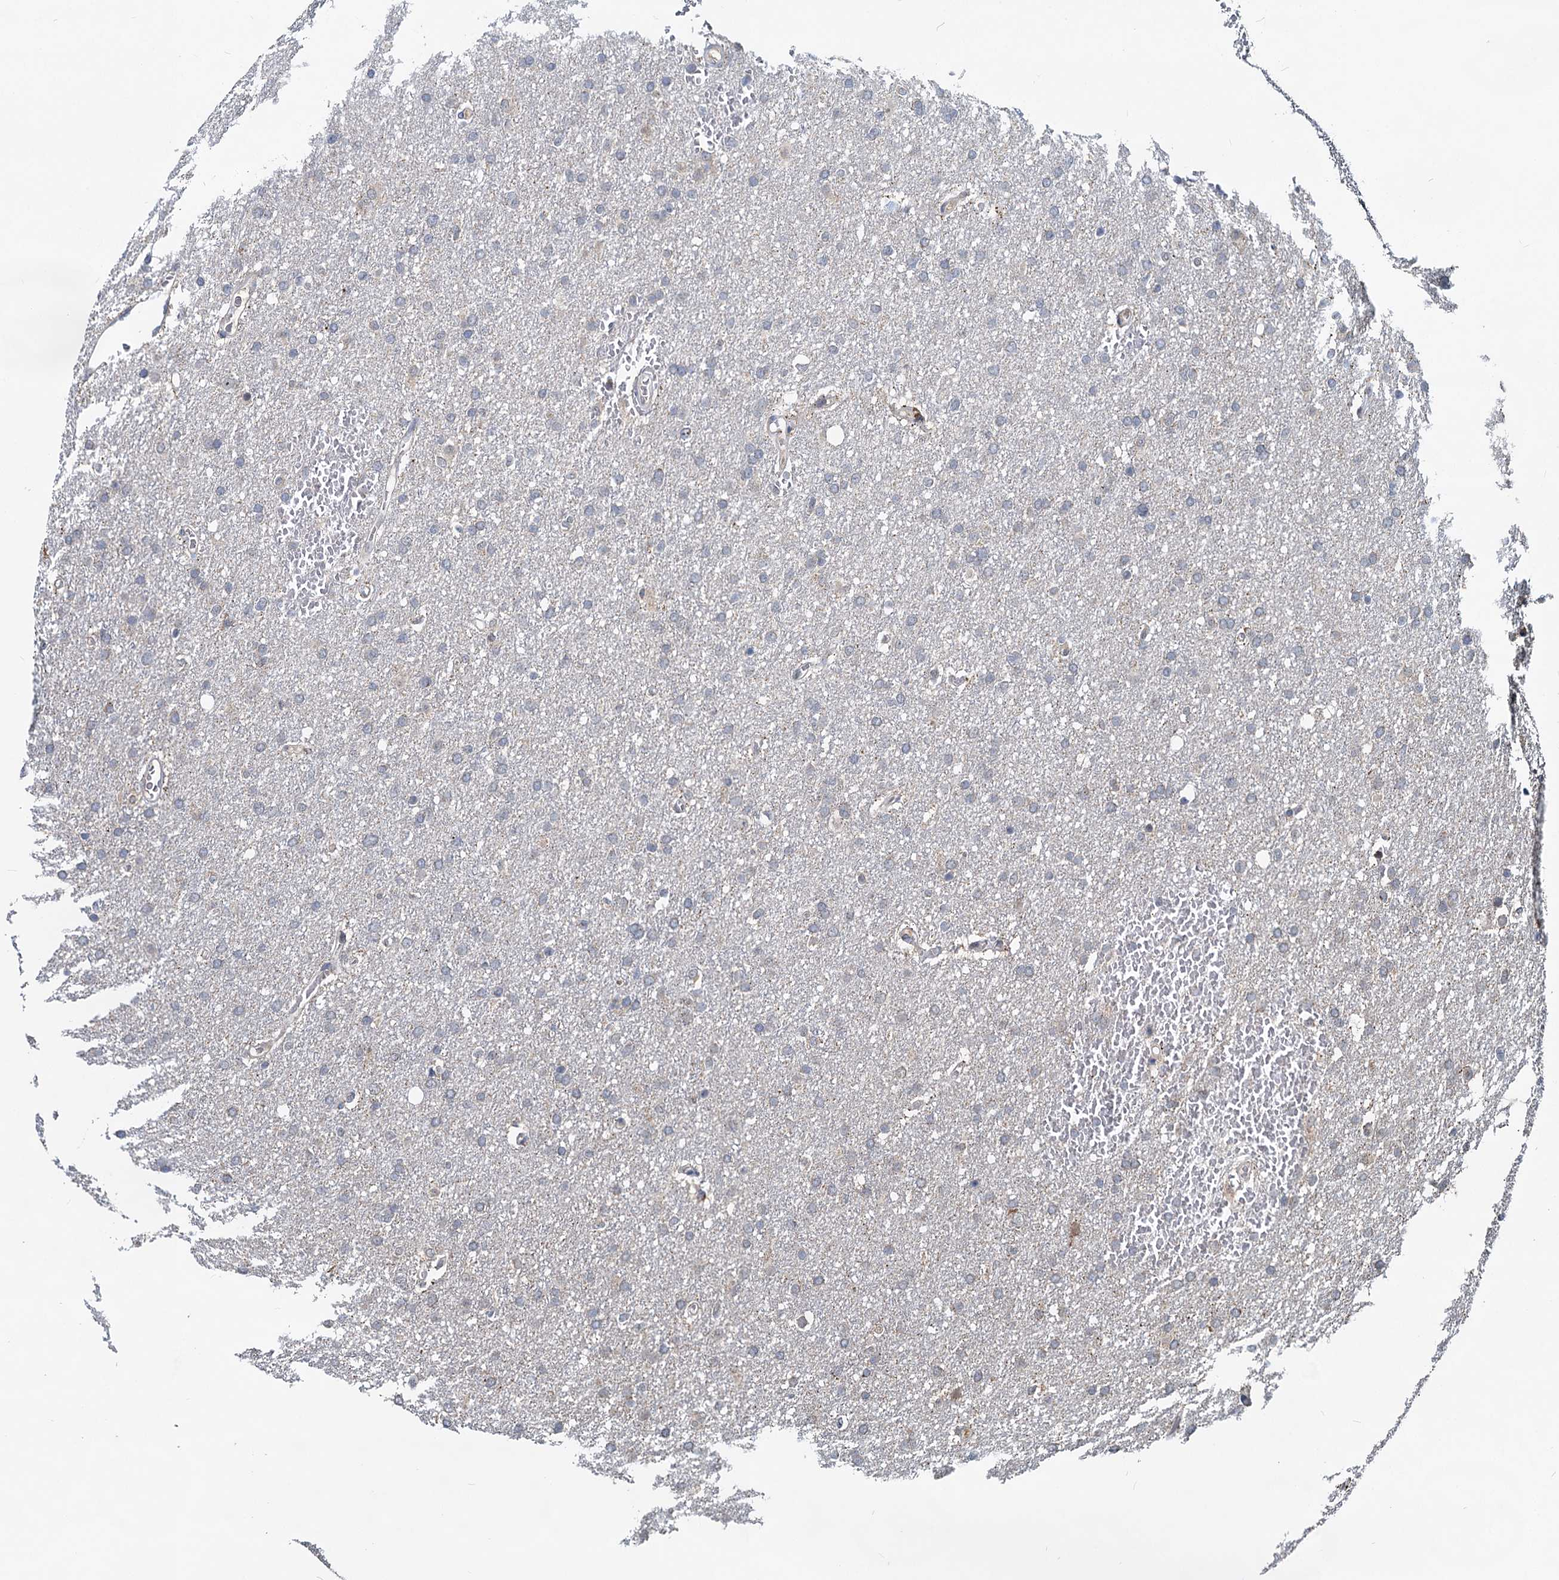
{"staining": {"intensity": "negative", "quantity": "none", "location": "none"}, "tissue": "glioma", "cell_type": "Tumor cells", "image_type": "cancer", "snomed": [{"axis": "morphology", "description": "Glioma, malignant, High grade"}, {"axis": "topography", "description": "Cerebral cortex"}], "caption": "Malignant glioma (high-grade) was stained to show a protein in brown. There is no significant staining in tumor cells. (Brightfield microscopy of DAB IHC at high magnification).", "gene": "RITA1", "patient": {"sex": "female", "age": 36}}